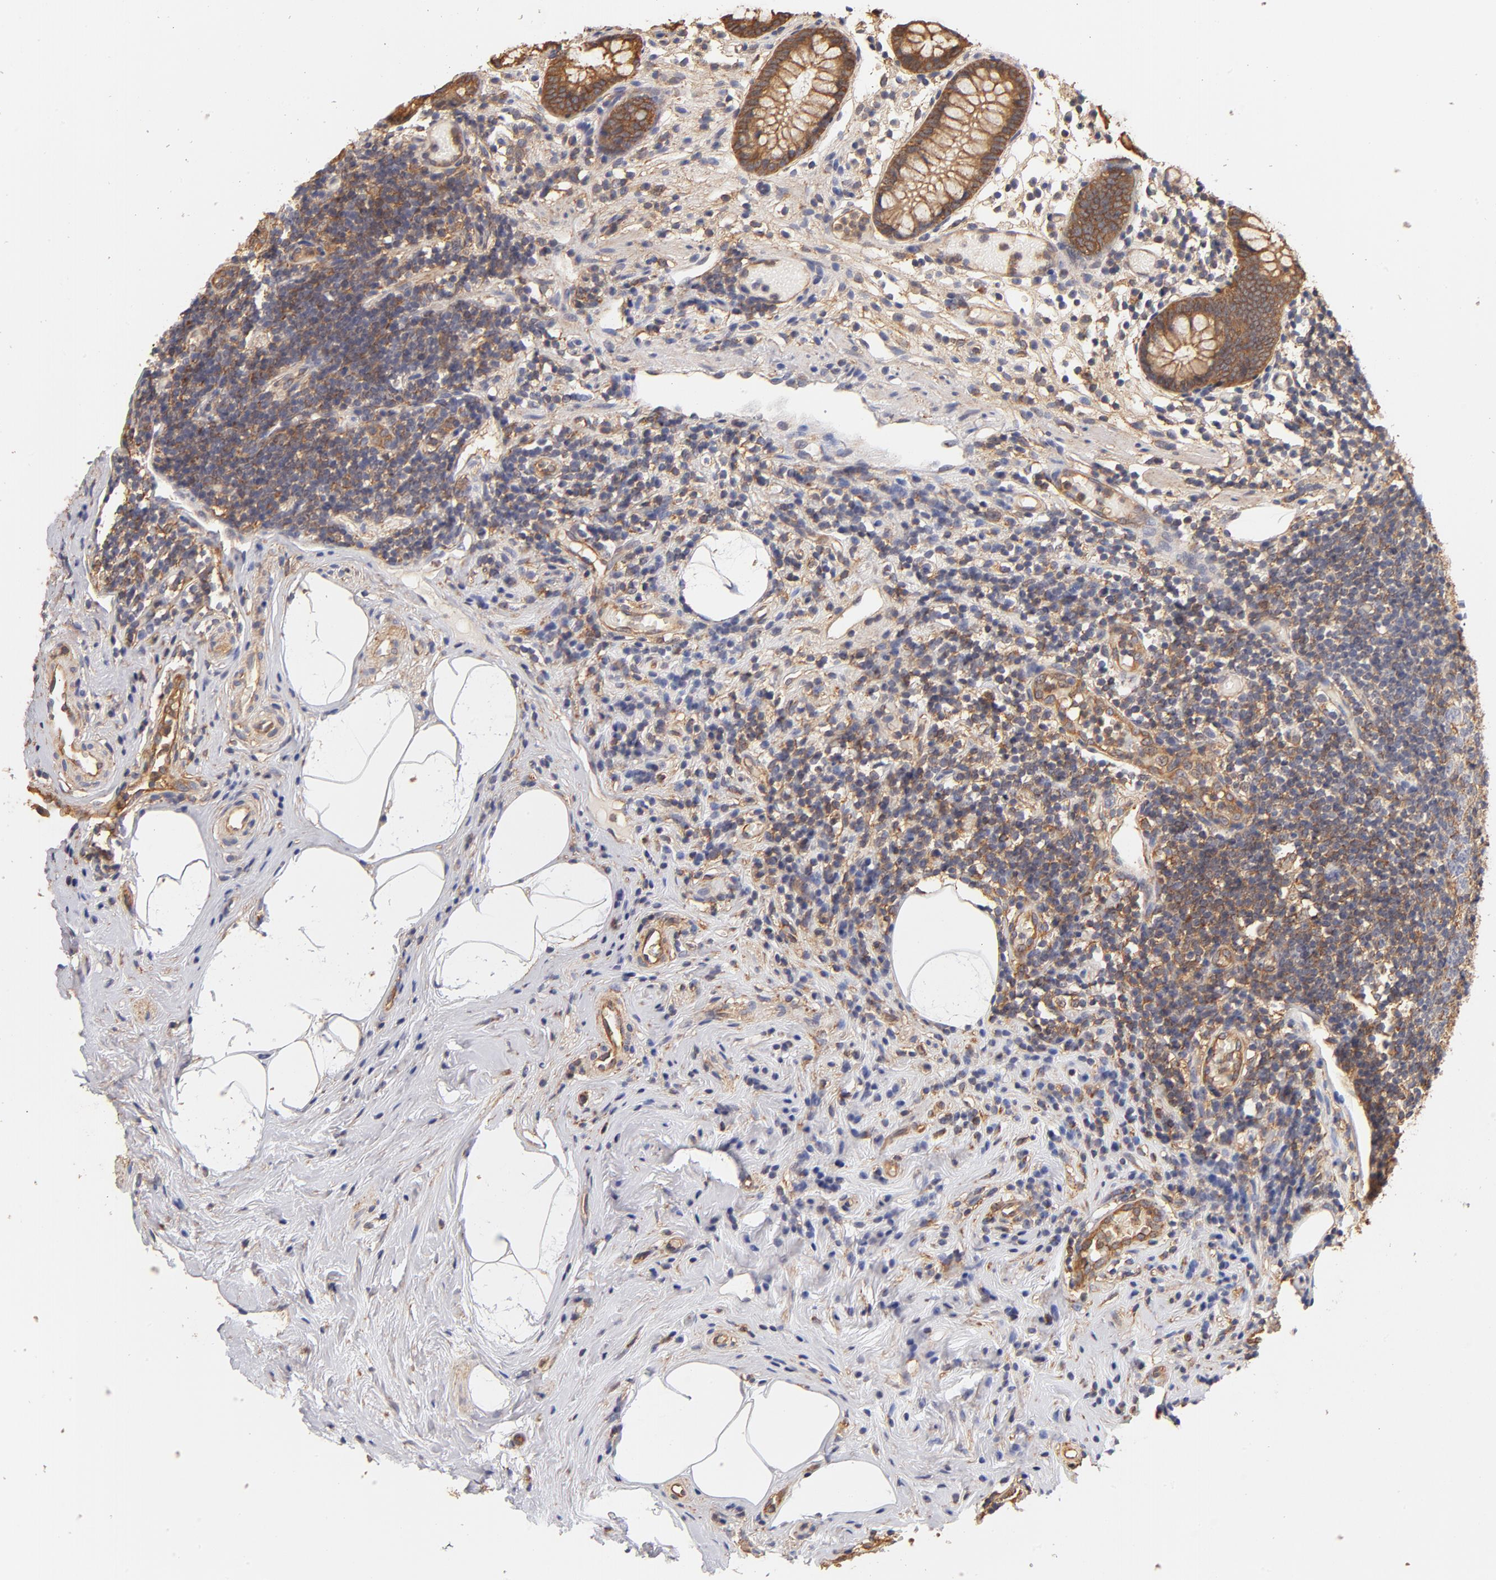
{"staining": {"intensity": "strong", "quantity": ">75%", "location": "cytoplasmic/membranous"}, "tissue": "appendix", "cell_type": "Glandular cells", "image_type": "normal", "snomed": [{"axis": "morphology", "description": "Normal tissue, NOS"}, {"axis": "topography", "description": "Appendix"}], "caption": "Protein expression analysis of normal appendix demonstrates strong cytoplasmic/membranous expression in about >75% of glandular cells. (DAB = brown stain, brightfield microscopy at high magnification).", "gene": "FCMR", "patient": {"sex": "male", "age": 38}}